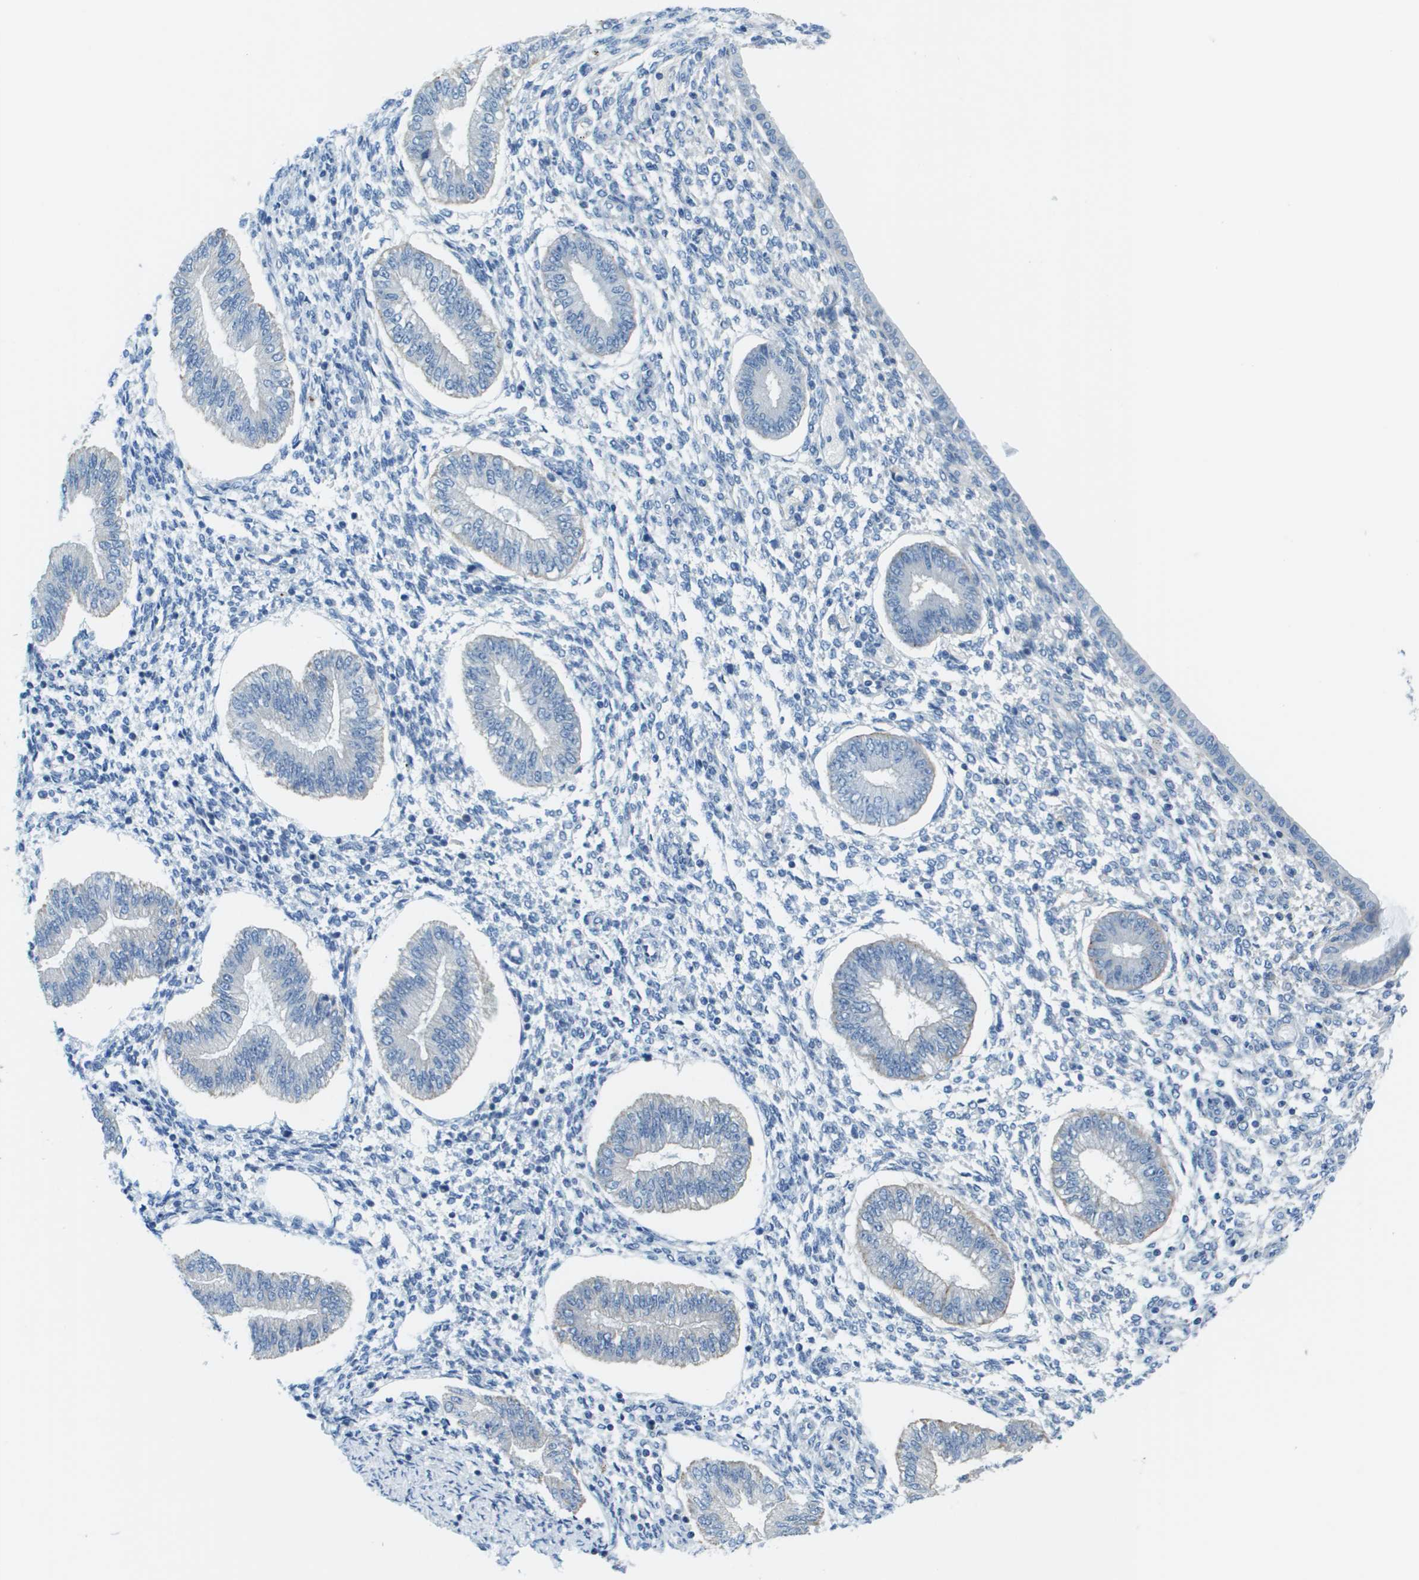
{"staining": {"intensity": "negative", "quantity": "none", "location": "none"}, "tissue": "endometrium", "cell_type": "Cells in endometrial stroma", "image_type": "normal", "snomed": [{"axis": "morphology", "description": "Normal tissue, NOS"}, {"axis": "topography", "description": "Endometrium"}], "caption": "High magnification brightfield microscopy of benign endometrium stained with DAB (brown) and counterstained with hematoxylin (blue): cells in endometrial stroma show no significant positivity.", "gene": "SDC1", "patient": {"sex": "female", "age": 50}}